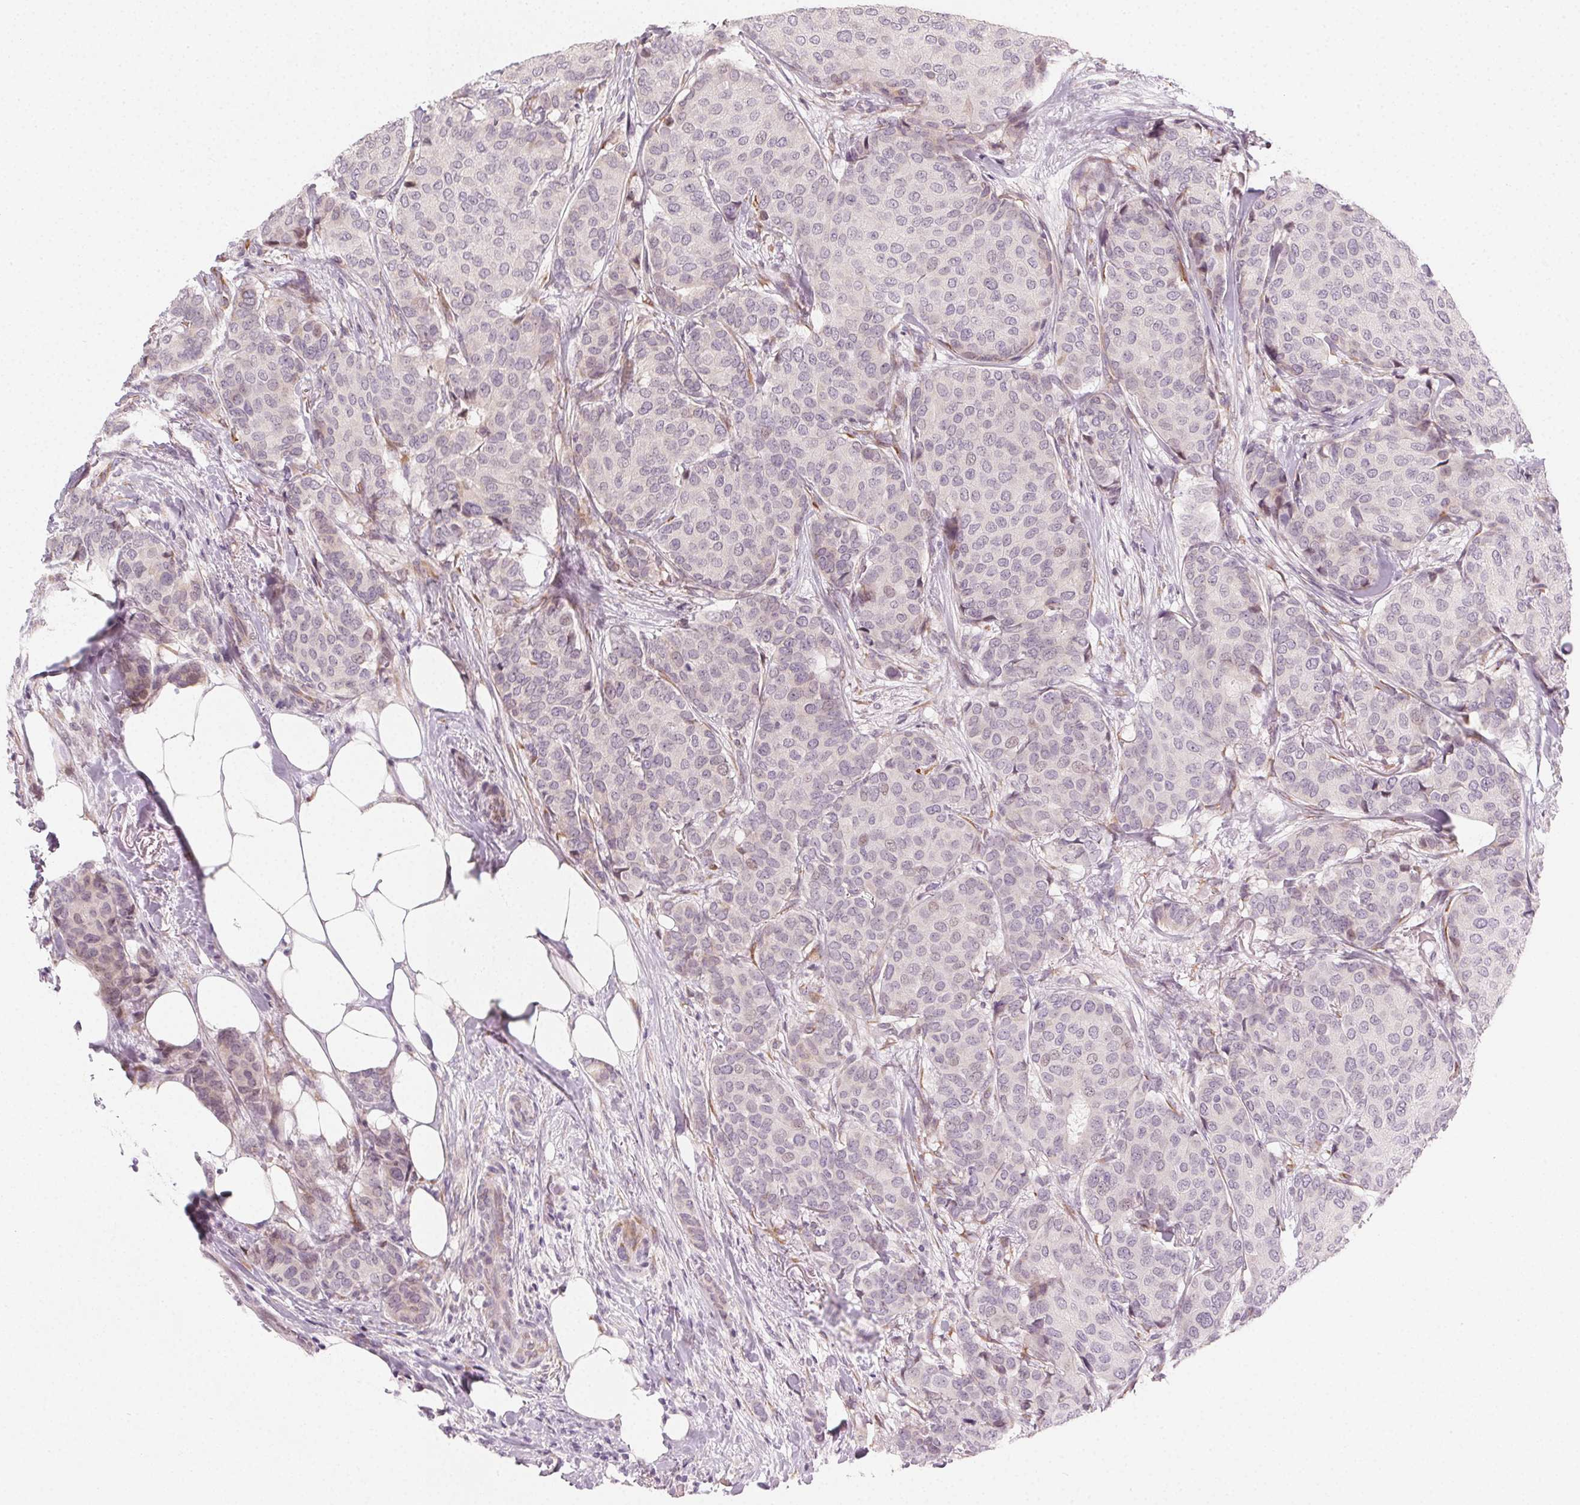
{"staining": {"intensity": "negative", "quantity": "none", "location": "none"}, "tissue": "breast cancer", "cell_type": "Tumor cells", "image_type": "cancer", "snomed": [{"axis": "morphology", "description": "Duct carcinoma"}, {"axis": "topography", "description": "Breast"}], "caption": "High magnification brightfield microscopy of infiltrating ductal carcinoma (breast) stained with DAB (3,3'-diaminobenzidine) (brown) and counterstained with hematoxylin (blue): tumor cells show no significant positivity.", "gene": "CCDC96", "patient": {"sex": "female", "age": 75}}